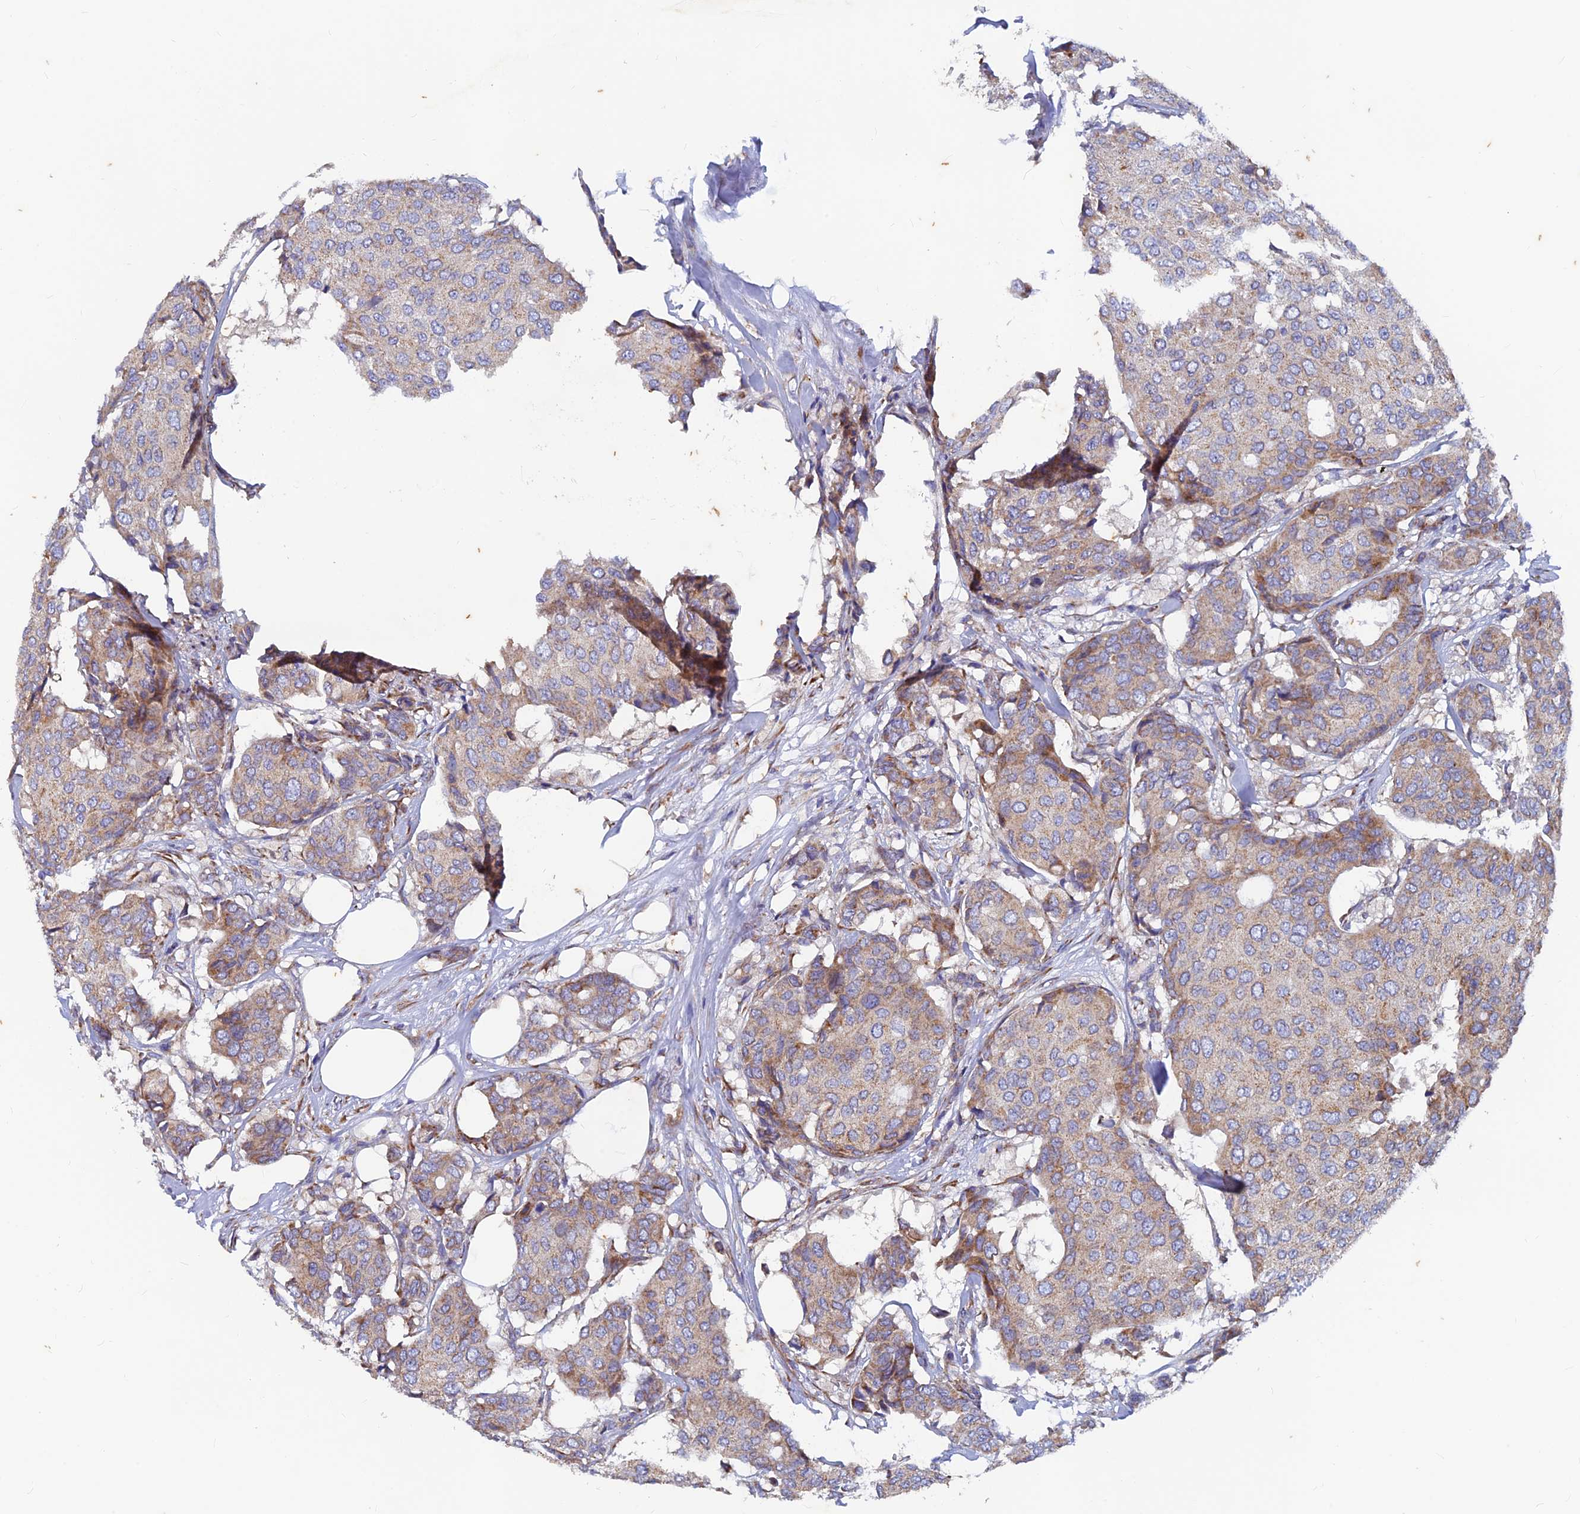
{"staining": {"intensity": "weak", "quantity": "25%-75%", "location": "cytoplasmic/membranous"}, "tissue": "breast cancer", "cell_type": "Tumor cells", "image_type": "cancer", "snomed": [{"axis": "morphology", "description": "Duct carcinoma"}, {"axis": "topography", "description": "Breast"}], "caption": "Brown immunohistochemical staining in breast cancer demonstrates weak cytoplasmic/membranous positivity in about 25%-75% of tumor cells.", "gene": "AP4S1", "patient": {"sex": "female", "age": 75}}